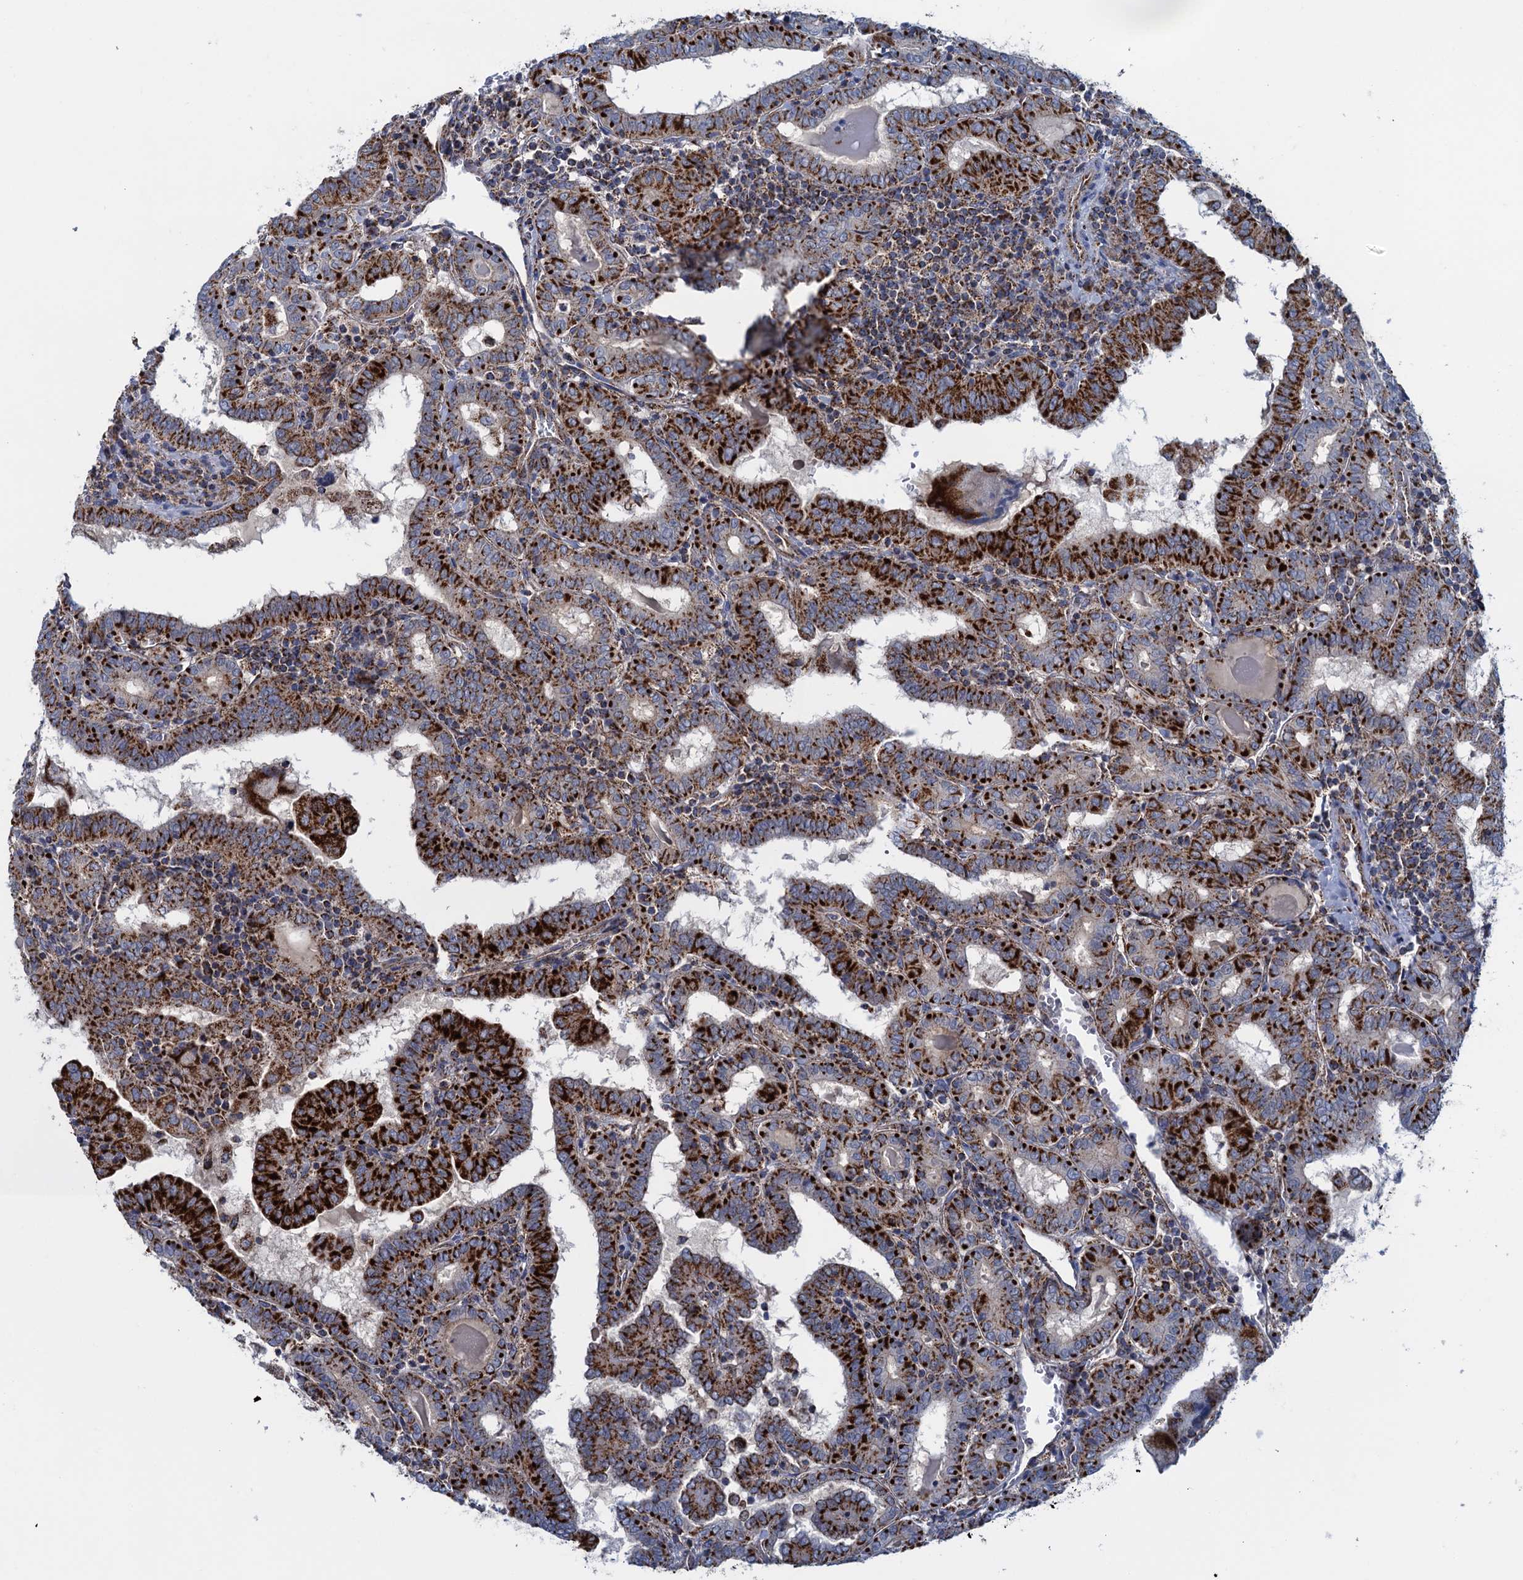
{"staining": {"intensity": "strong", "quantity": ">75%", "location": "cytoplasmic/membranous"}, "tissue": "thyroid cancer", "cell_type": "Tumor cells", "image_type": "cancer", "snomed": [{"axis": "morphology", "description": "Papillary adenocarcinoma, NOS"}, {"axis": "topography", "description": "Thyroid gland"}], "caption": "Protein staining of thyroid cancer tissue reveals strong cytoplasmic/membranous expression in approximately >75% of tumor cells.", "gene": "GTPBP3", "patient": {"sex": "female", "age": 72}}